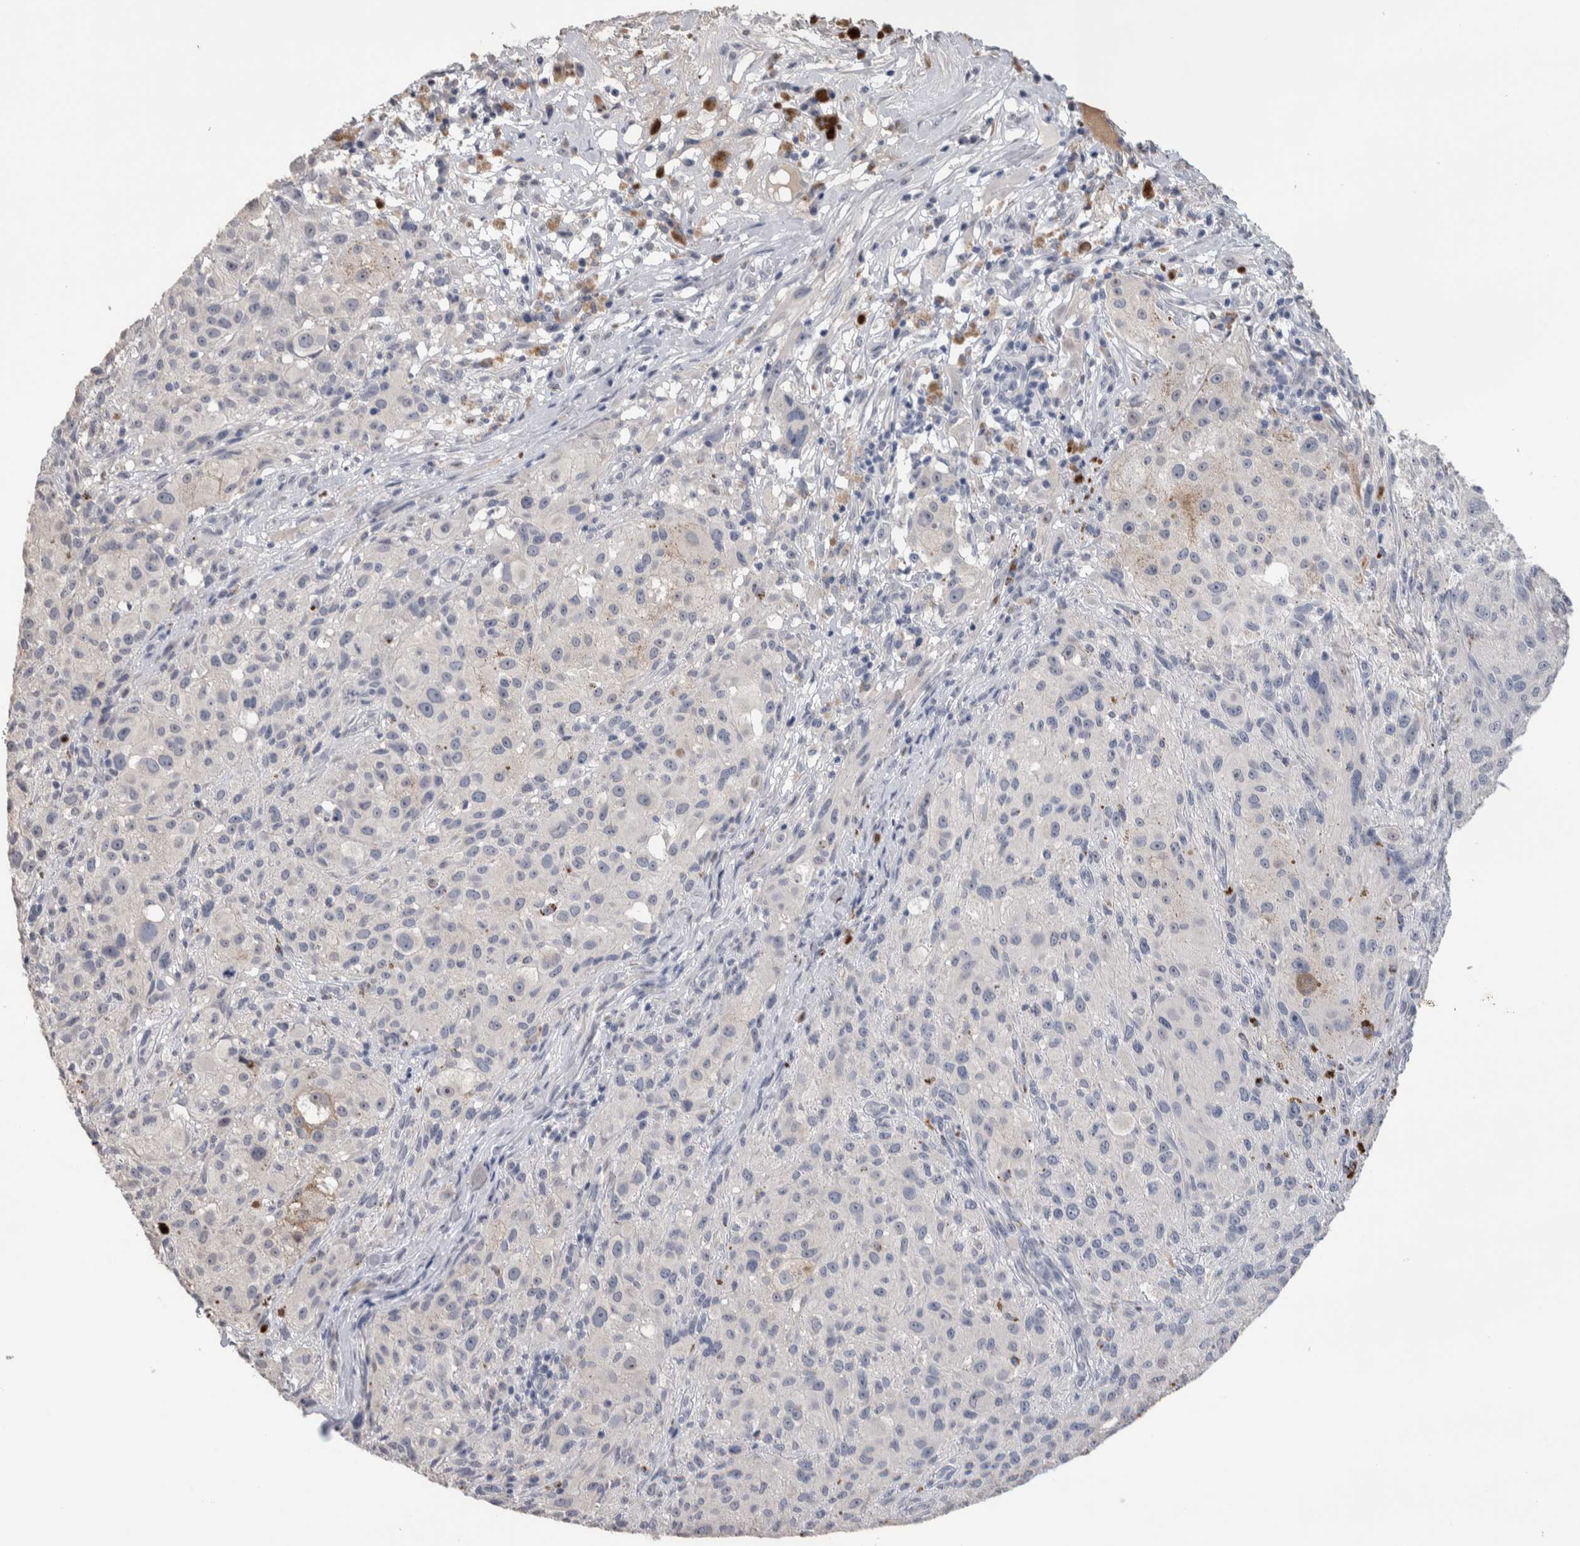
{"staining": {"intensity": "negative", "quantity": "none", "location": "none"}, "tissue": "melanoma", "cell_type": "Tumor cells", "image_type": "cancer", "snomed": [{"axis": "morphology", "description": "Malignant melanoma, NOS"}, {"axis": "topography", "description": "Skin"}], "caption": "Tumor cells show no significant staining in melanoma. (Brightfield microscopy of DAB (3,3'-diaminobenzidine) immunohistochemistry (IHC) at high magnification).", "gene": "TMEM102", "patient": {"sex": "female", "age": 55}}